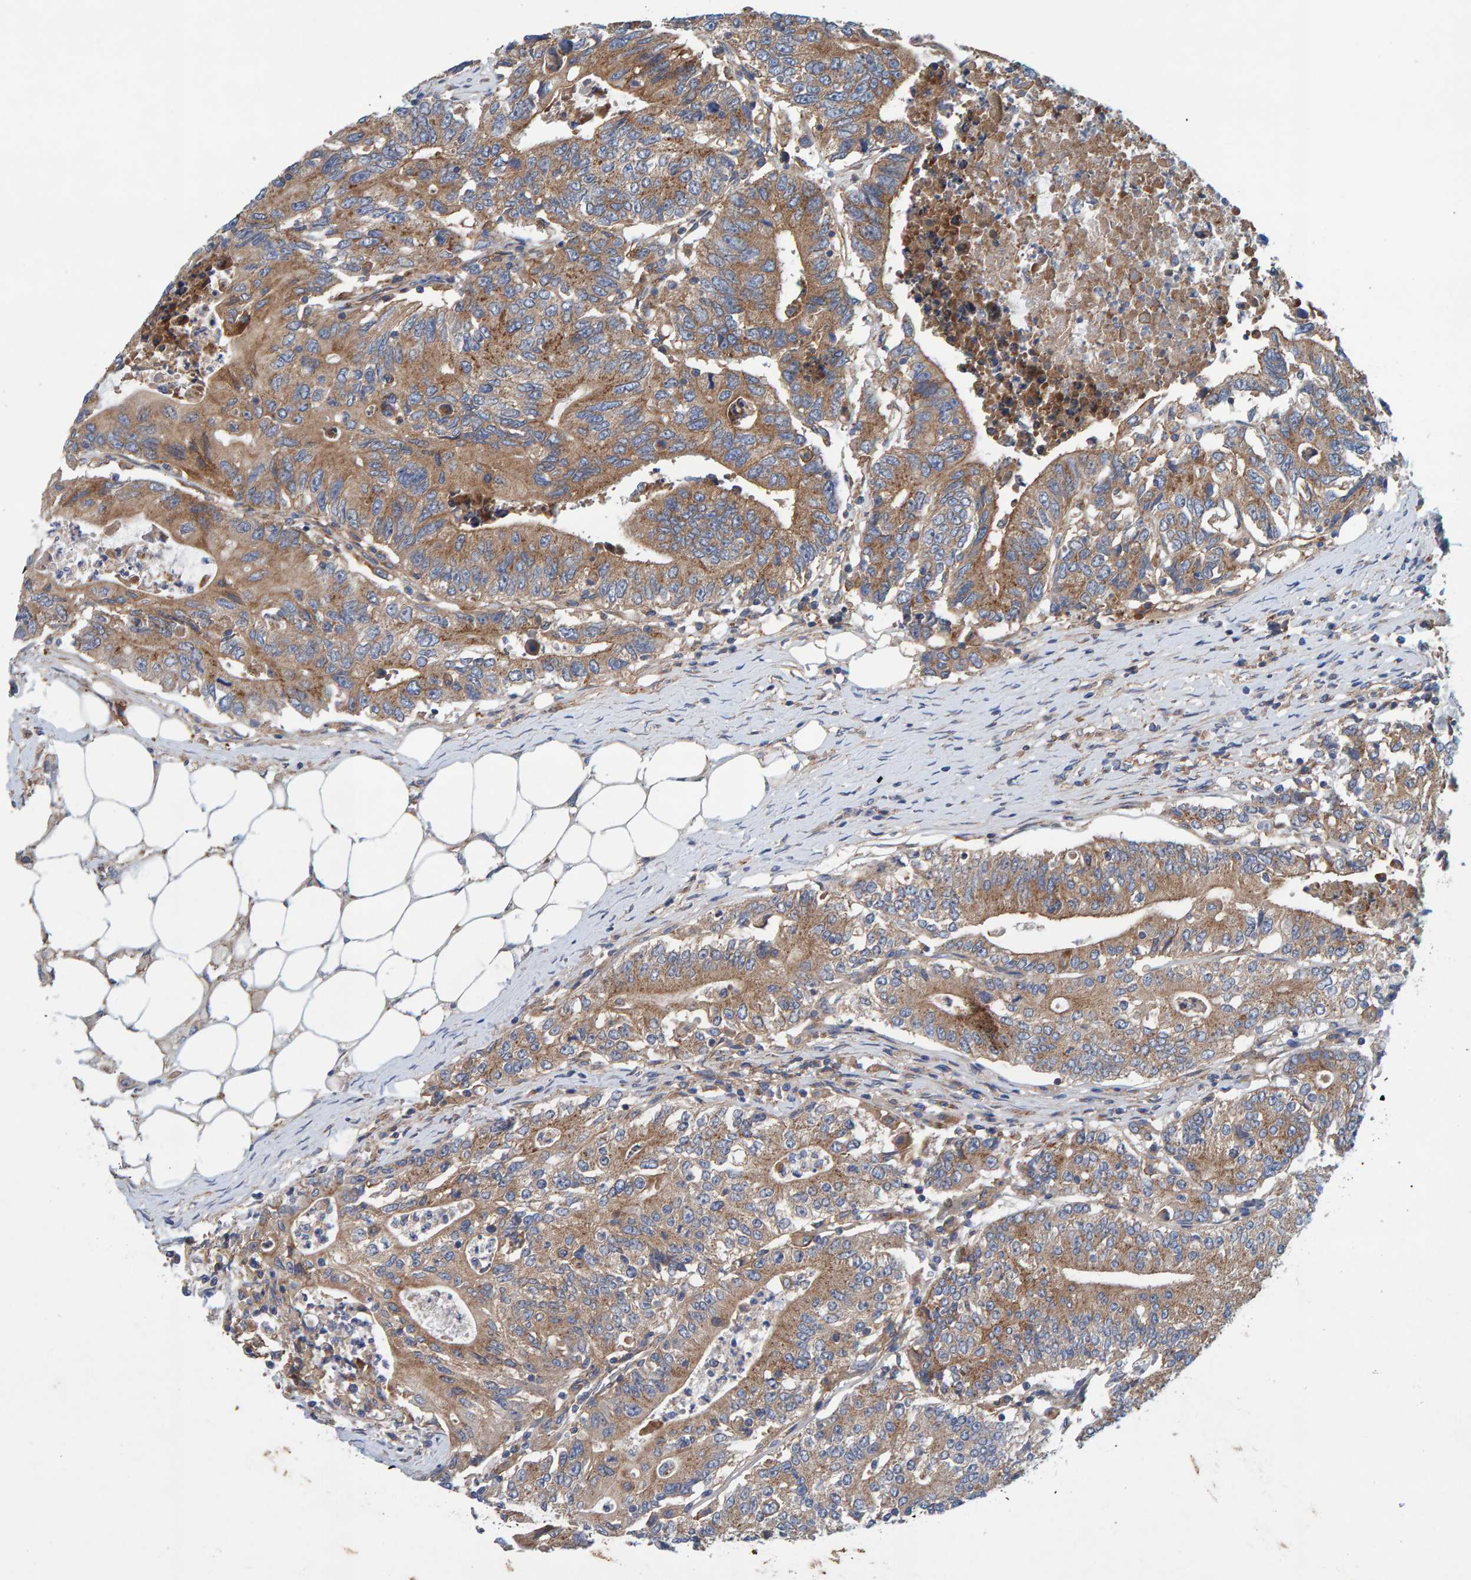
{"staining": {"intensity": "moderate", "quantity": ">75%", "location": "cytoplasmic/membranous"}, "tissue": "colorectal cancer", "cell_type": "Tumor cells", "image_type": "cancer", "snomed": [{"axis": "morphology", "description": "Adenocarcinoma, NOS"}, {"axis": "topography", "description": "Colon"}], "caption": "The micrograph exhibits staining of colorectal cancer (adenocarcinoma), revealing moderate cytoplasmic/membranous protein positivity (brown color) within tumor cells.", "gene": "MKLN1", "patient": {"sex": "female", "age": 77}}